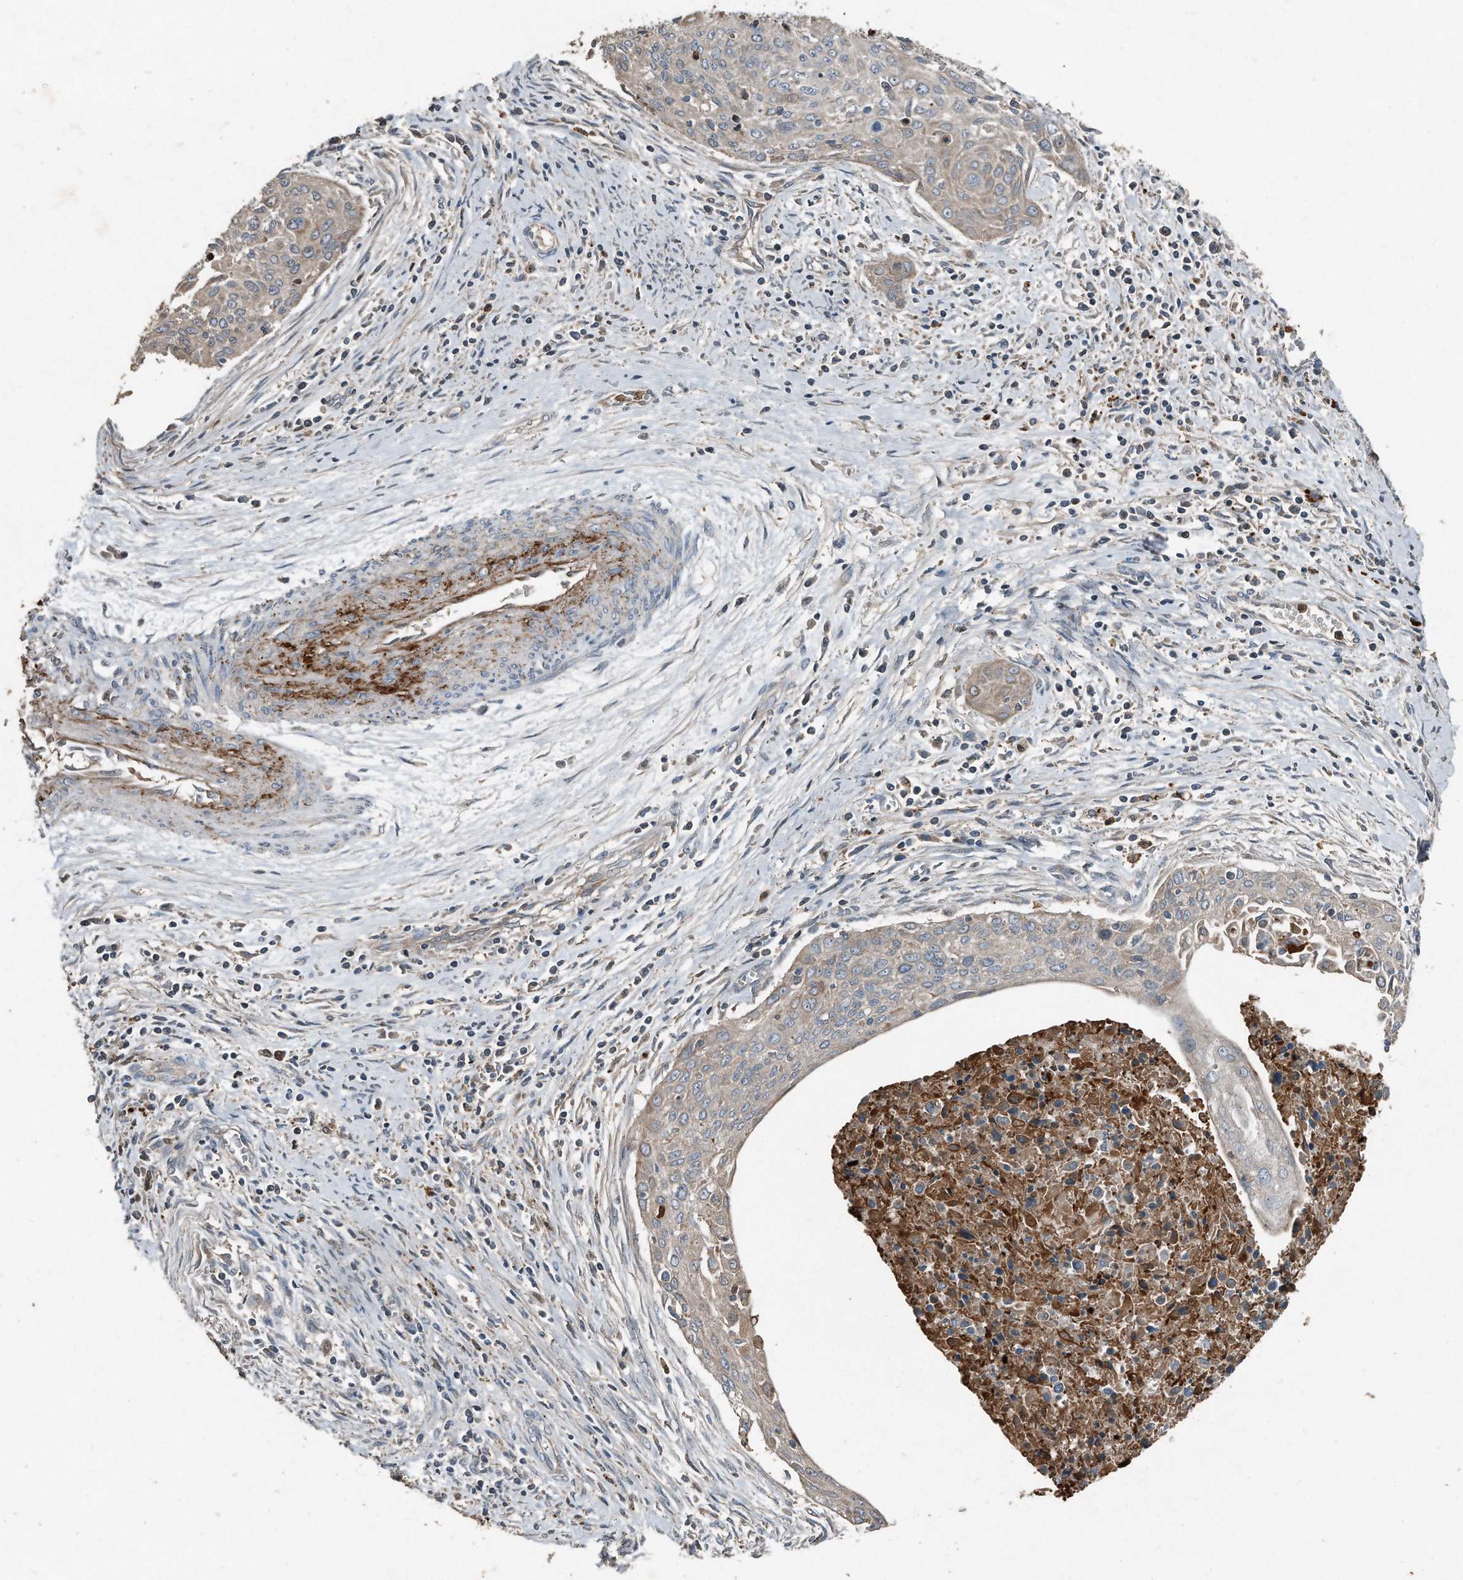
{"staining": {"intensity": "weak", "quantity": "25%-75%", "location": "cytoplasmic/membranous"}, "tissue": "cervical cancer", "cell_type": "Tumor cells", "image_type": "cancer", "snomed": [{"axis": "morphology", "description": "Squamous cell carcinoma, NOS"}, {"axis": "topography", "description": "Cervix"}], "caption": "Tumor cells show weak cytoplasmic/membranous expression in approximately 25%-75% of cells in squamous cell carcinoma (cervical).", "gene": "C9", "patient": {"sex": "female", "age": 55}}